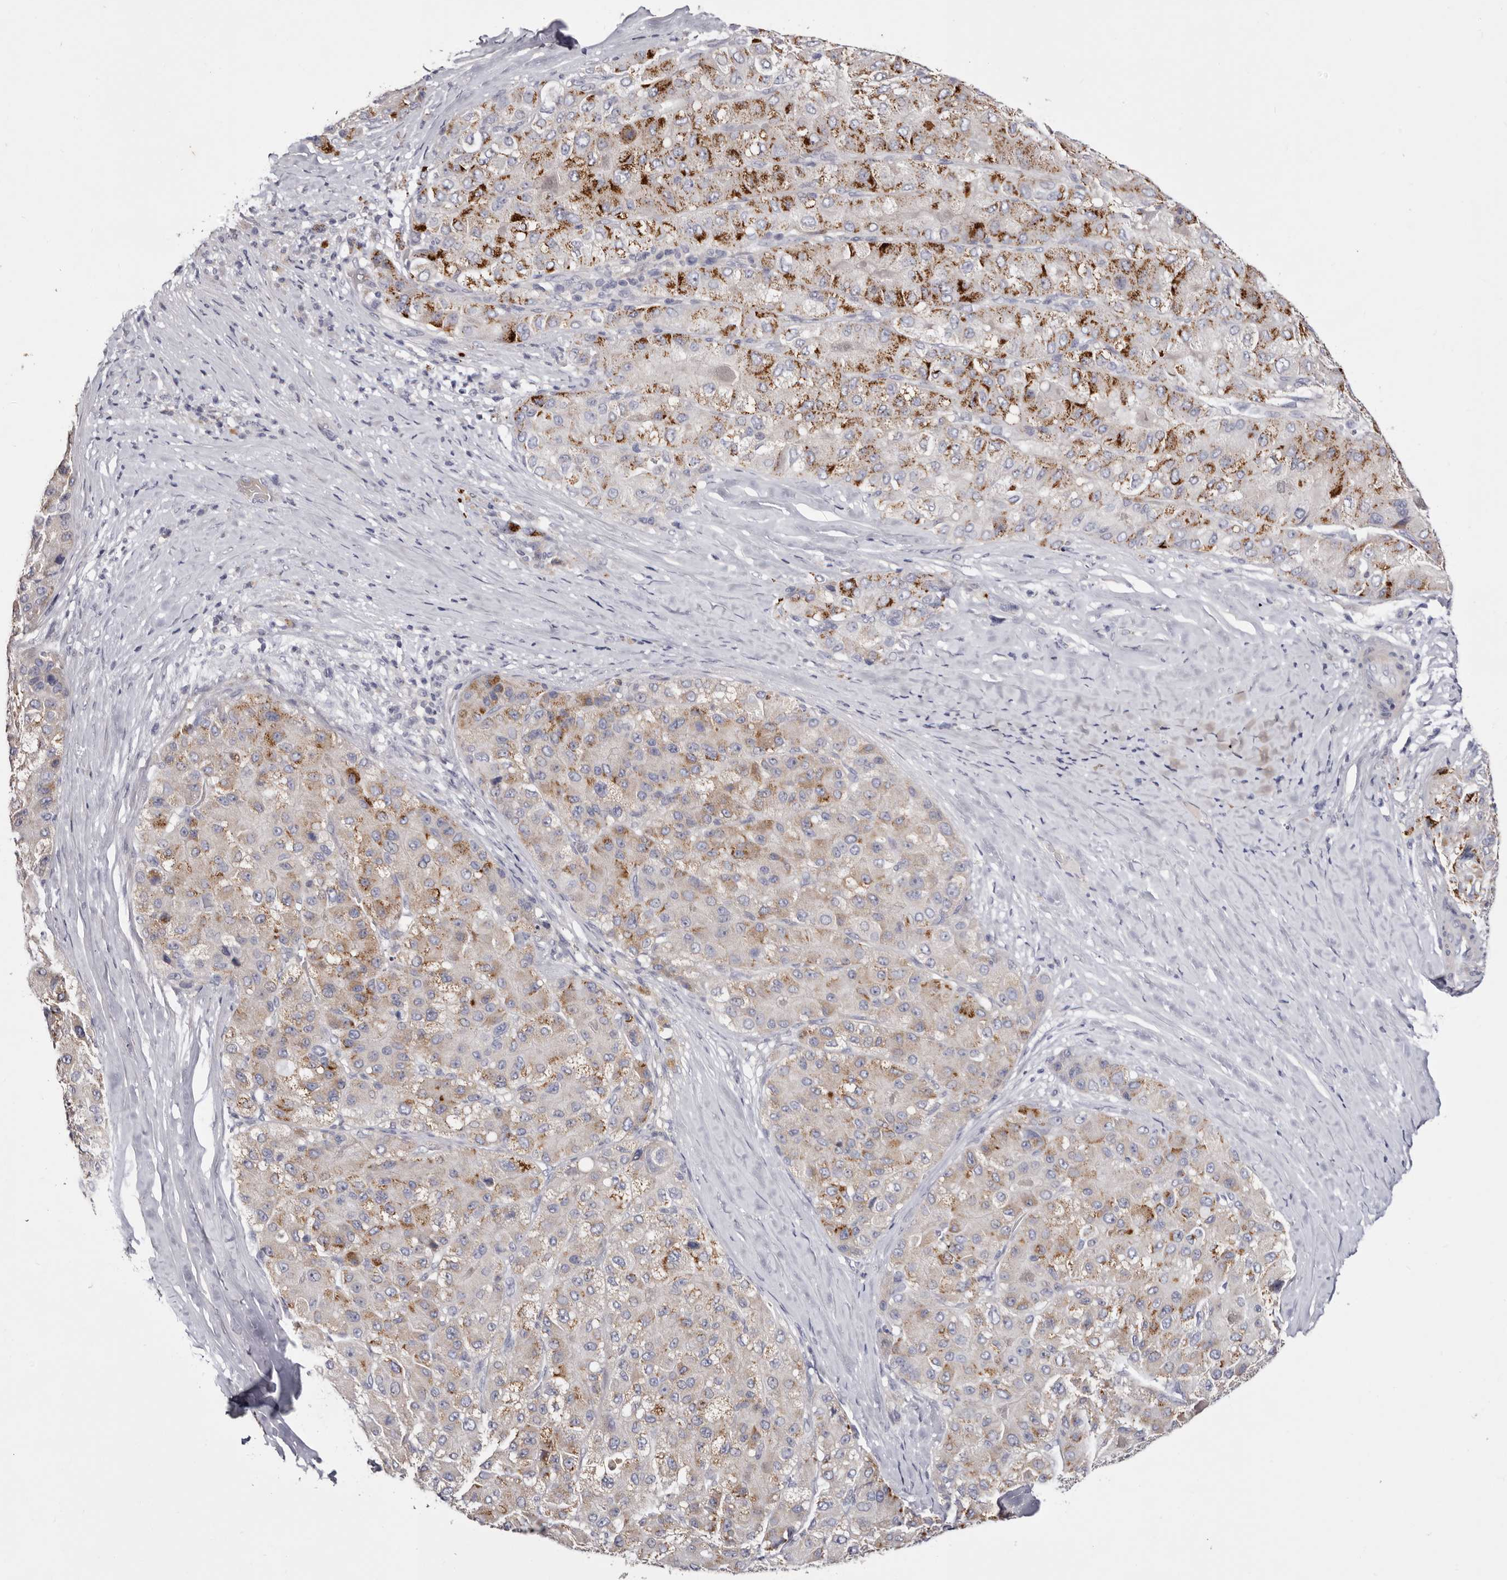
{"staining": {"intensity": "strong", "quantity": "25%-75%", "location": "cytoplasmic/membranous"}, "tissue": "liver cancer", "cell_type": "Tumor cells", "image_type": "cancer", "snomed": [{"axis": "morphology", "description": "Carcinoma, Hepatocellular, NOS"}, {"axis": "topography", "description": "Liver"}], "caption": "Liver hepatocellular carcinoma stained with immunohistochemistry (IHC) demonstrates strong cytoplasmic/membranous expression in about 25%-75% of tumor cells.", "gene": "S1PR5", "patient": {"sex": "male", "age": 80}}